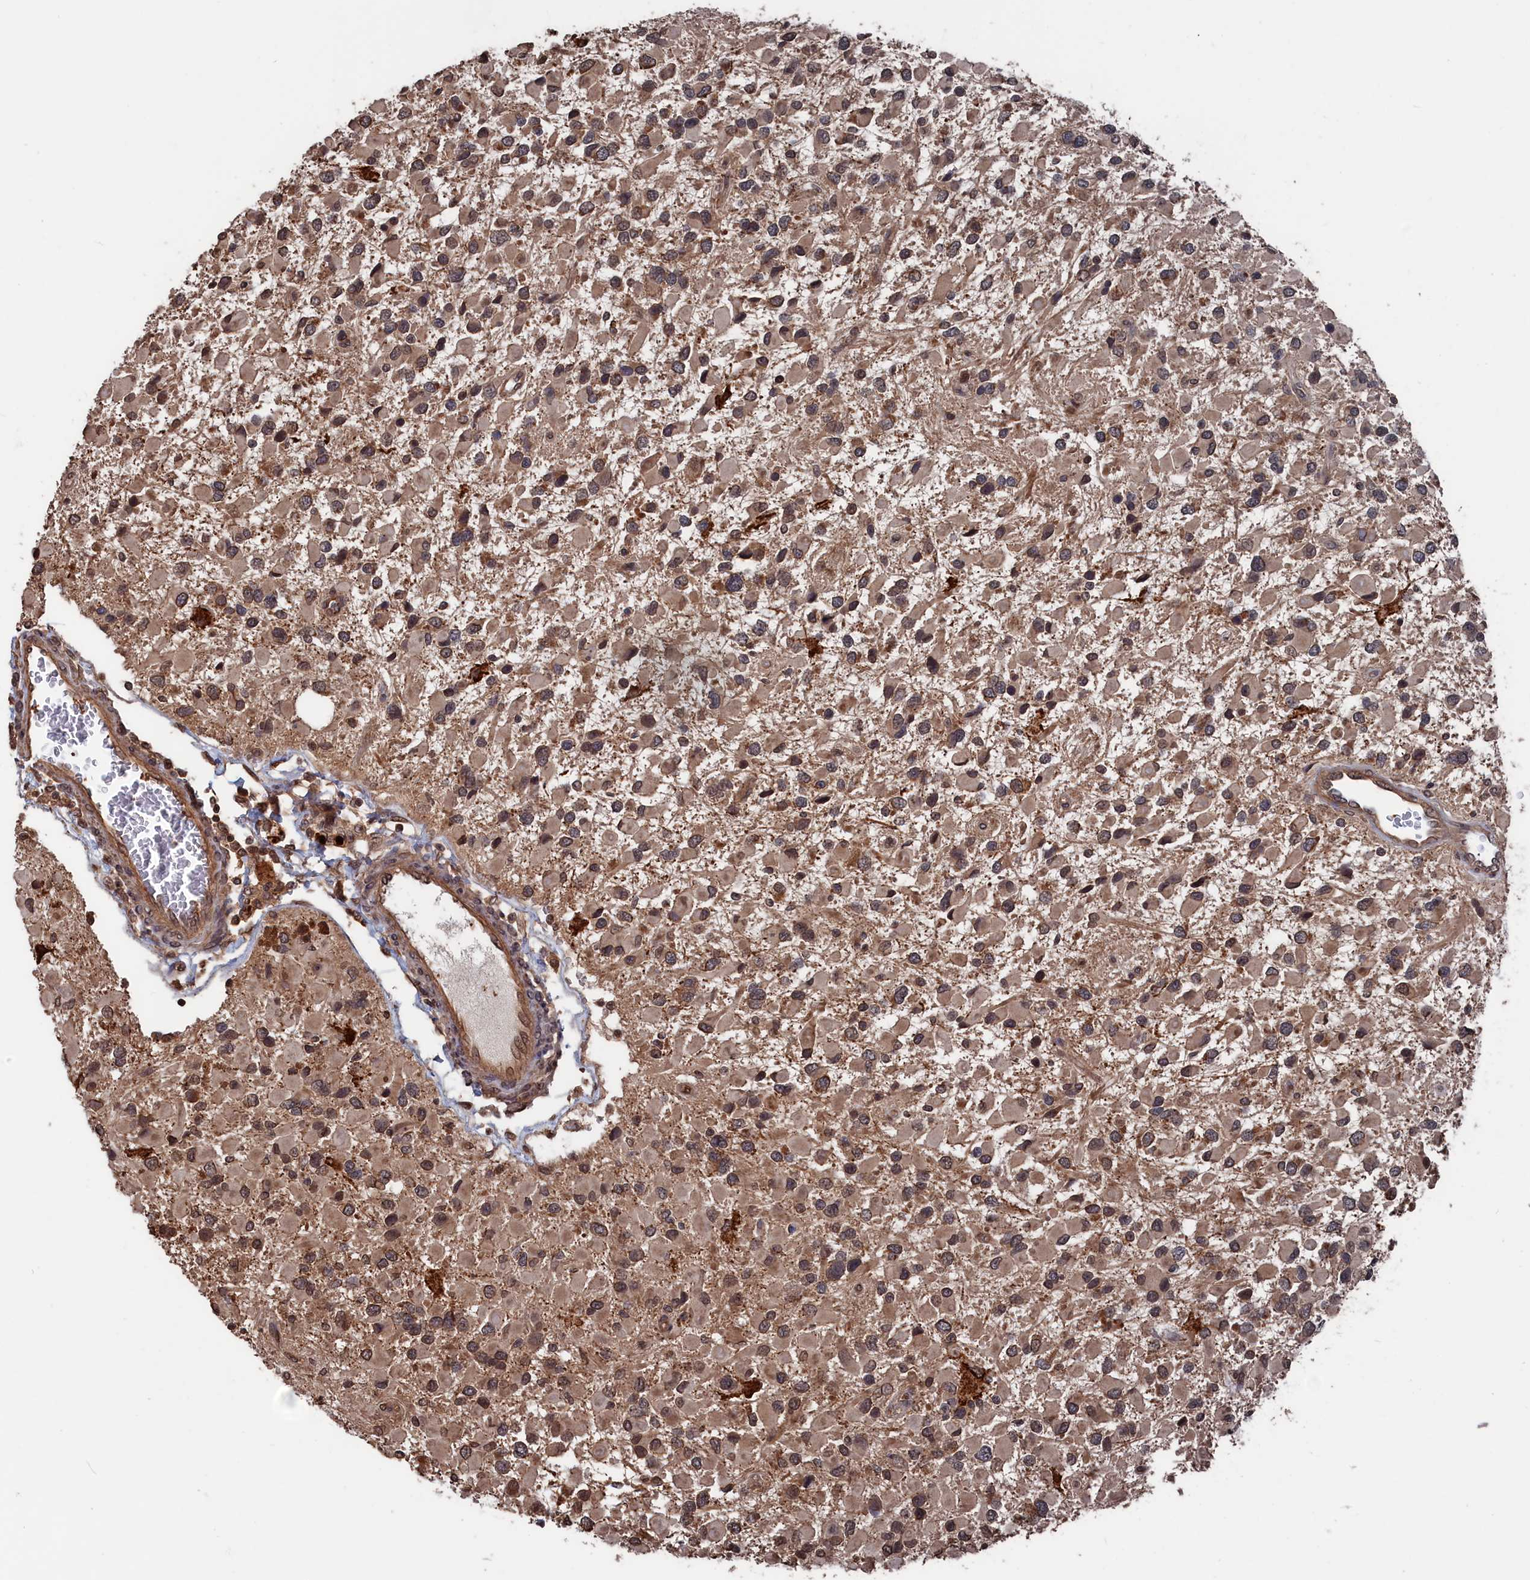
{"staining": {"intensity": "moderate", "quantity": ">75%", "location": "nuclear"}, "tissue": "glioma", "cell_type": "Tumor cells", "image_type": "cancer", "snomed": [{"axis": "morphology", "description": "Glioma, malignant, High grade"}, {"axis": "topography", "description": "Brain"}], "caption": "An image of human high-grade glioma (malignant) stained for a protein exhibits moderate nuclear brown staining in tumor cells. The staining is performed using DAB (3,3'-diaminobenzidine) brown chromogen to label protein expression. The nuclei are counter-stained blue using hematoxylin.", "gene": "PDE12", "patient": {"sex": "male", "age": 53}}